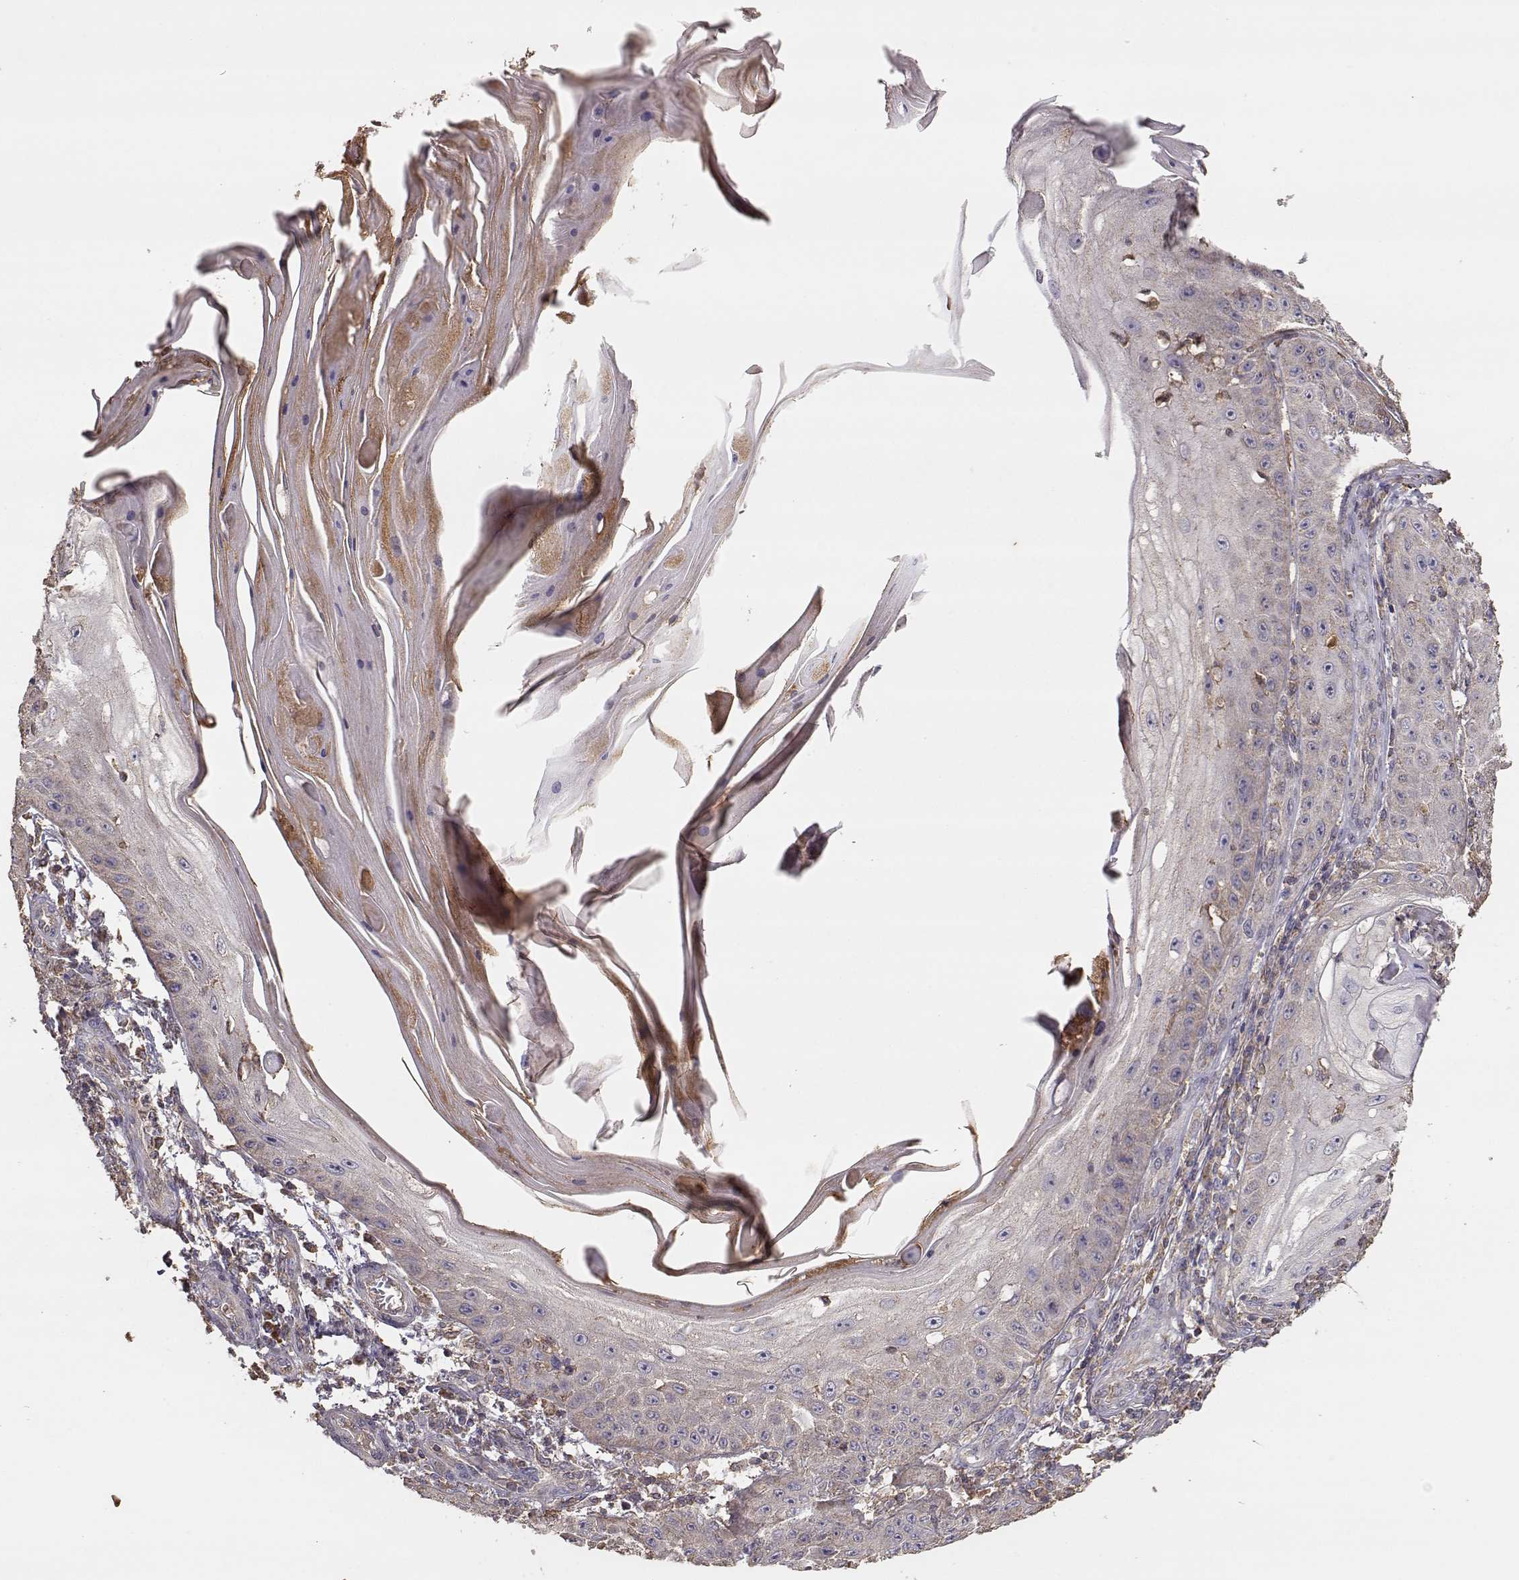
{"staining": {"intensity": "weak", "quantity": "25%-75%", "location": "cytoplasmic/membranous"}, "tissue": "skin cancer", "cell_type": "Tumor cells", "image_type": "cancer", "snomed": [{"axis": "morphology", "description": "Squamous cell carcinoma, NOS"}, {"axis": "topography", "description": "Skin"}], "caption": "Skin squamous cell carcinoma was stained to show a protein in brown. There is low levels of weak cytoplasmic/membranous staining in about 25%-75% of tumor cells.", "gene": "TARS3", "patient": {"sex": "male", "age": 70}}